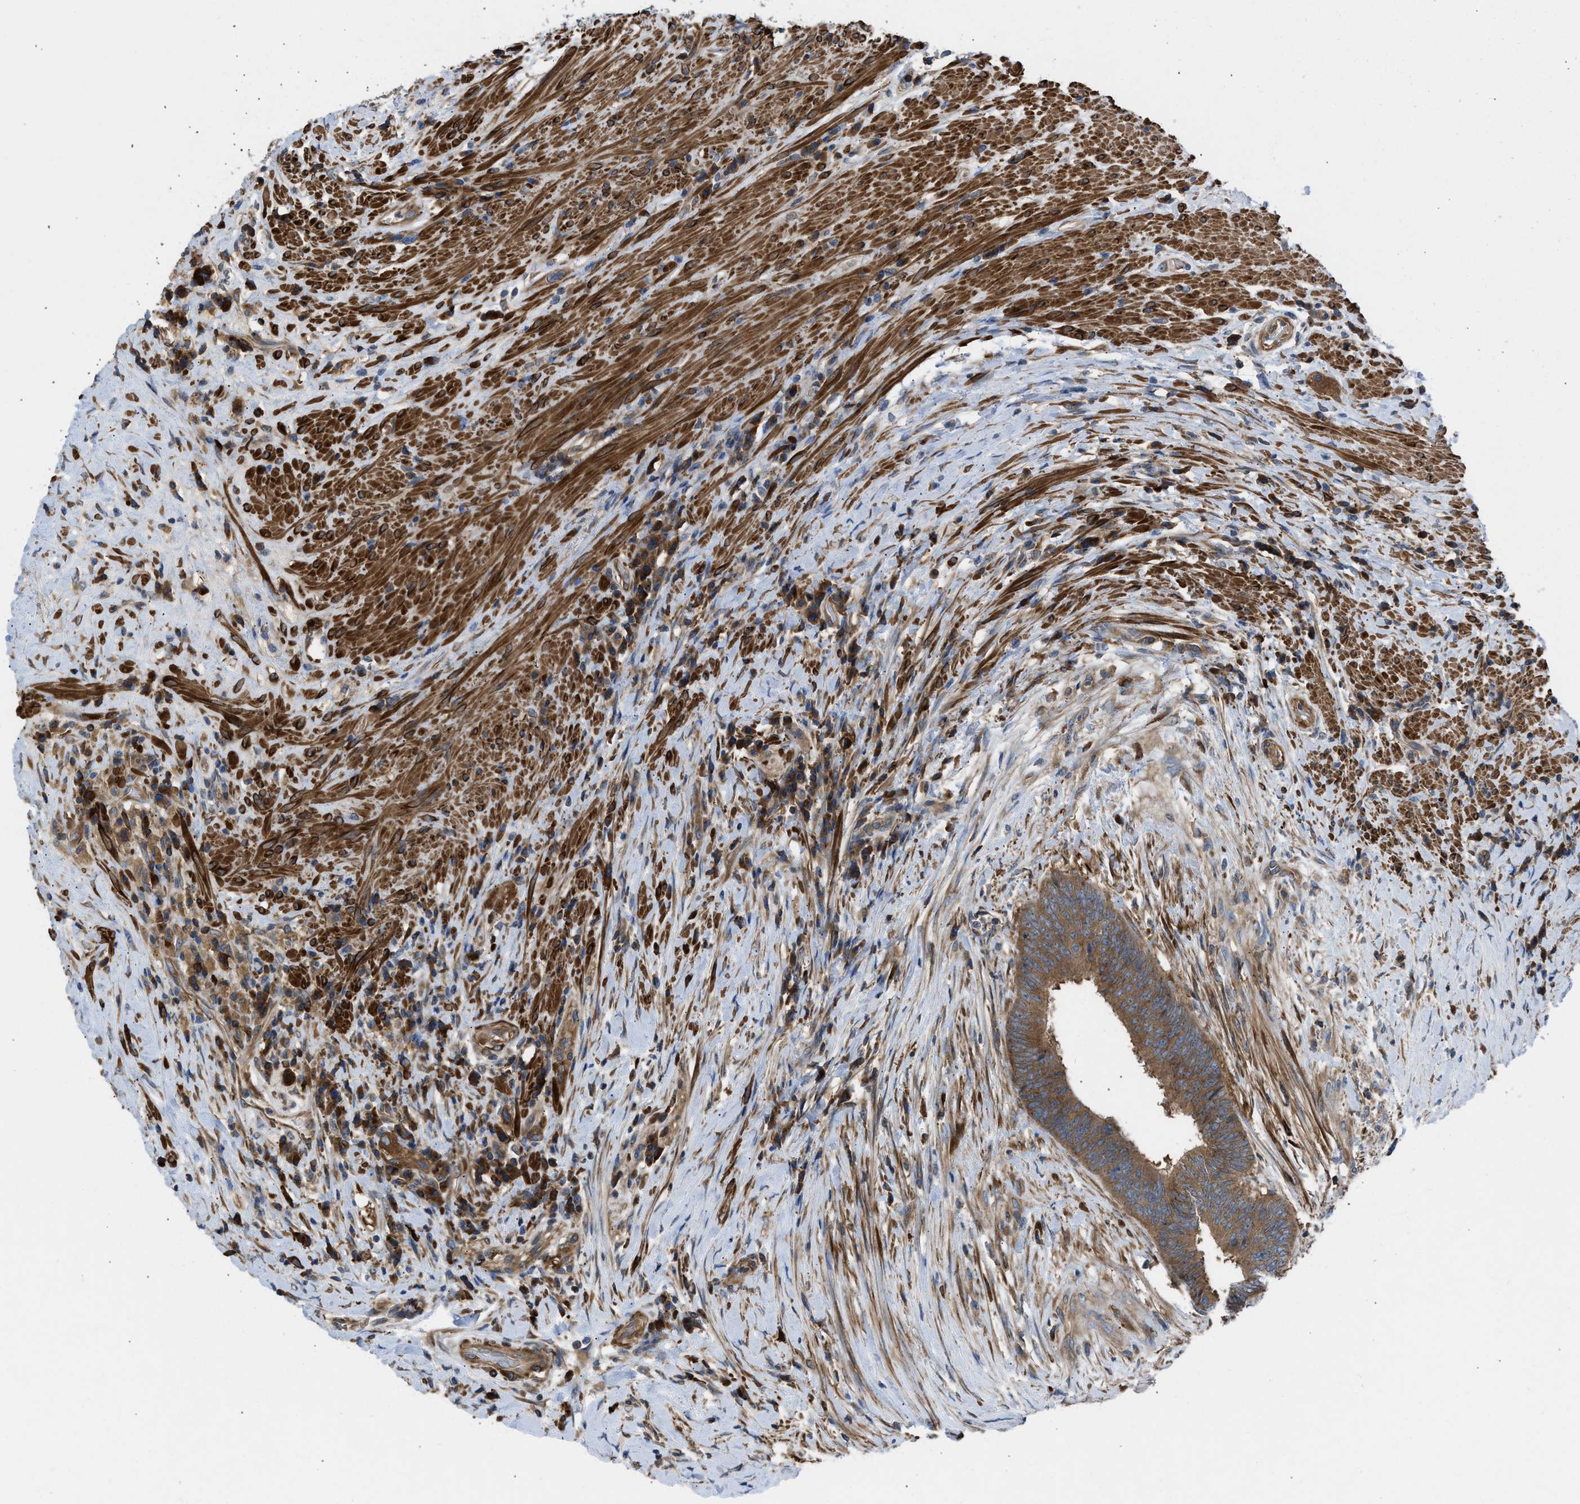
{"staining": {"intensity": "moderate", "quantity": ">75%", "location": "cytoplasmic/membranous"}, "tissue": "colorectal cancer", "cell_type": "Tumor cells", "image_type": "cancer", "snomed": [{"axis": "morphology", "description": "Adenocarcinoma, NOS"}, {"axis": "topography", "description": "Rectum"}], "caption": "Brown immunohistochemical staining in colorectal cancer (adenocarcinoma) demonstrates moderate cytoplasmic/membranous staining in about >75% of tumor cells. Immunohistochemistry stains the protein of interest in brown and the nuclei are stained blue.", "gene": "CHKB", "patient": {"sex": "male", "age": 72}}